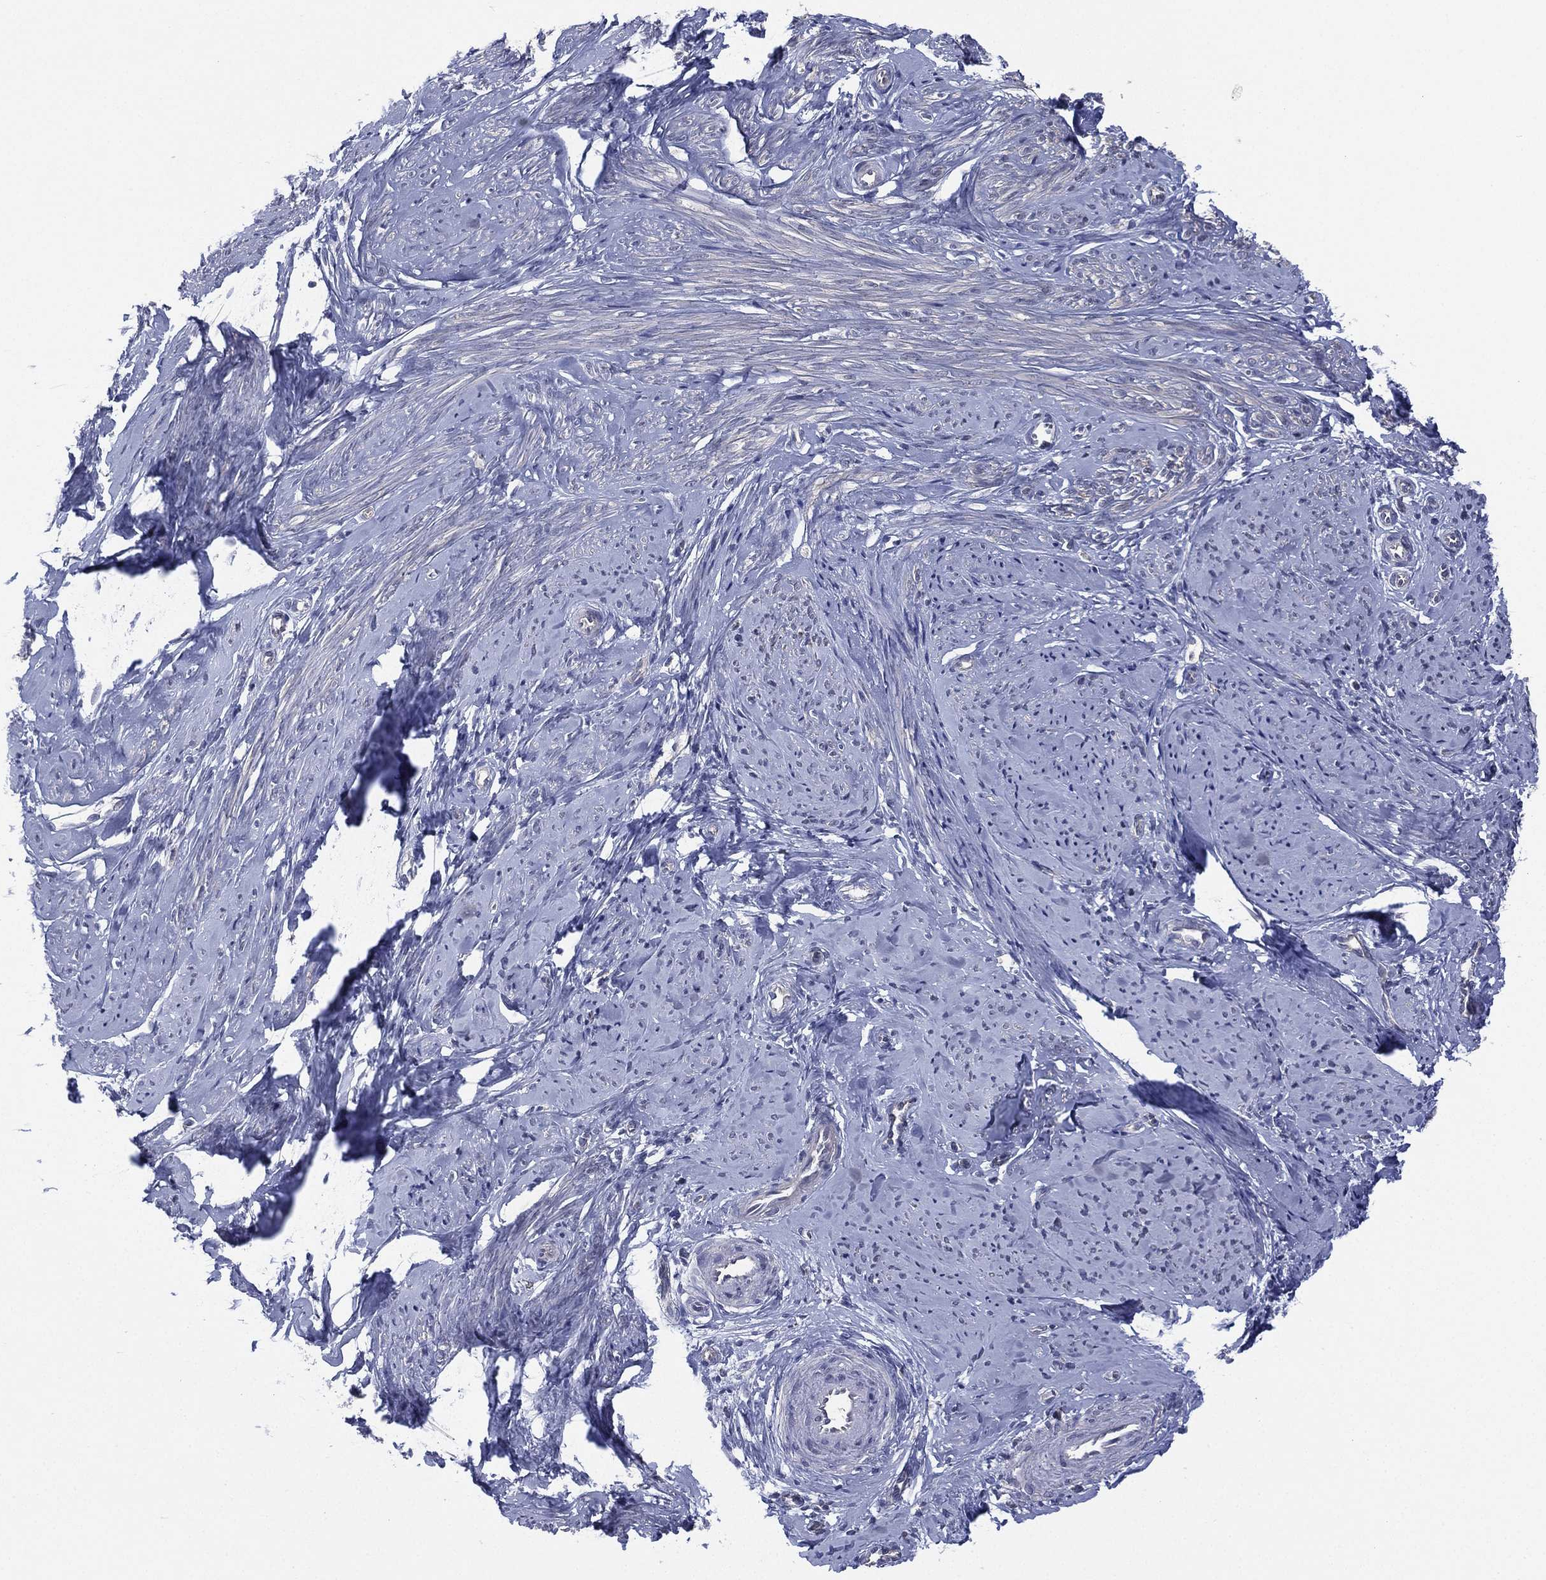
{"staining": {"intensity": "negative", "quantity": "none", "location": "none"}, "tissue": "smooth muscle", "cell_type": "Smooth muscle cells", "image_type": "normal", "snomed": [{"axis": "morphology", "description": "Normal tissue, NOS"}, {"axis": "topography", "description": "Smooth muscle"}], "caption": "Smooth muscle cells show no significant positivity in normal smooth muscle.", "gene": "MPP7", "patient": {"sex": "female", "age": 48}}